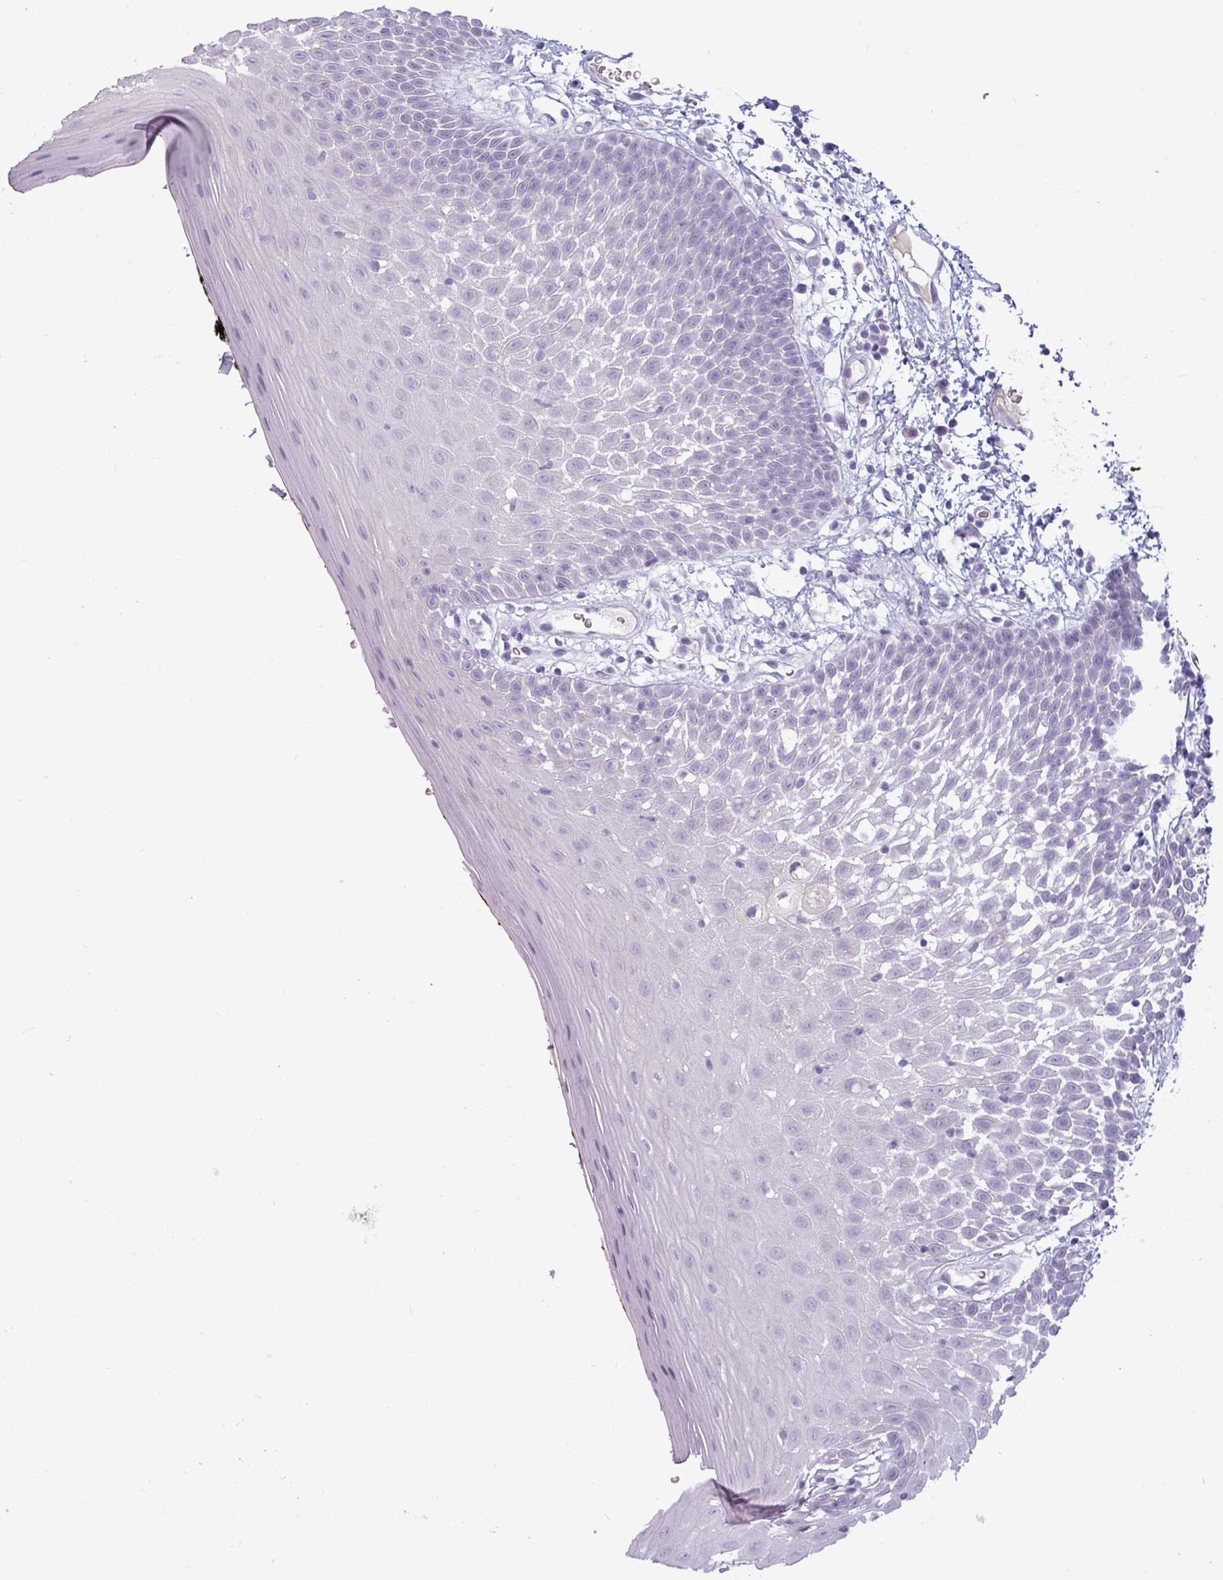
{"staining": {"intensity": "negative", "quantity": "none", "location": "none"}, "tissue": "oral mucosa", "cell_type": "Squamous epithelial cells", "image_type": "normal", "snomed": [{"axis": "morphology", "description": "Normal tissue, NOS"}, {"axis": "morphology", "description": "Squamous cell carcinoma, NOS"}, {"axis": "topography", "description": "Oral tissue"}, {"axis": "topography", "description": "Tounge, NOS"}, {"axis": "topography", "description": "Head-Neck"}], "caption": "Squamous epithelial cells show no significant staining in unremarkable oral mucosa.", "gene": "SLC26A9", "patient": {"sex": "male", "age": 76}}